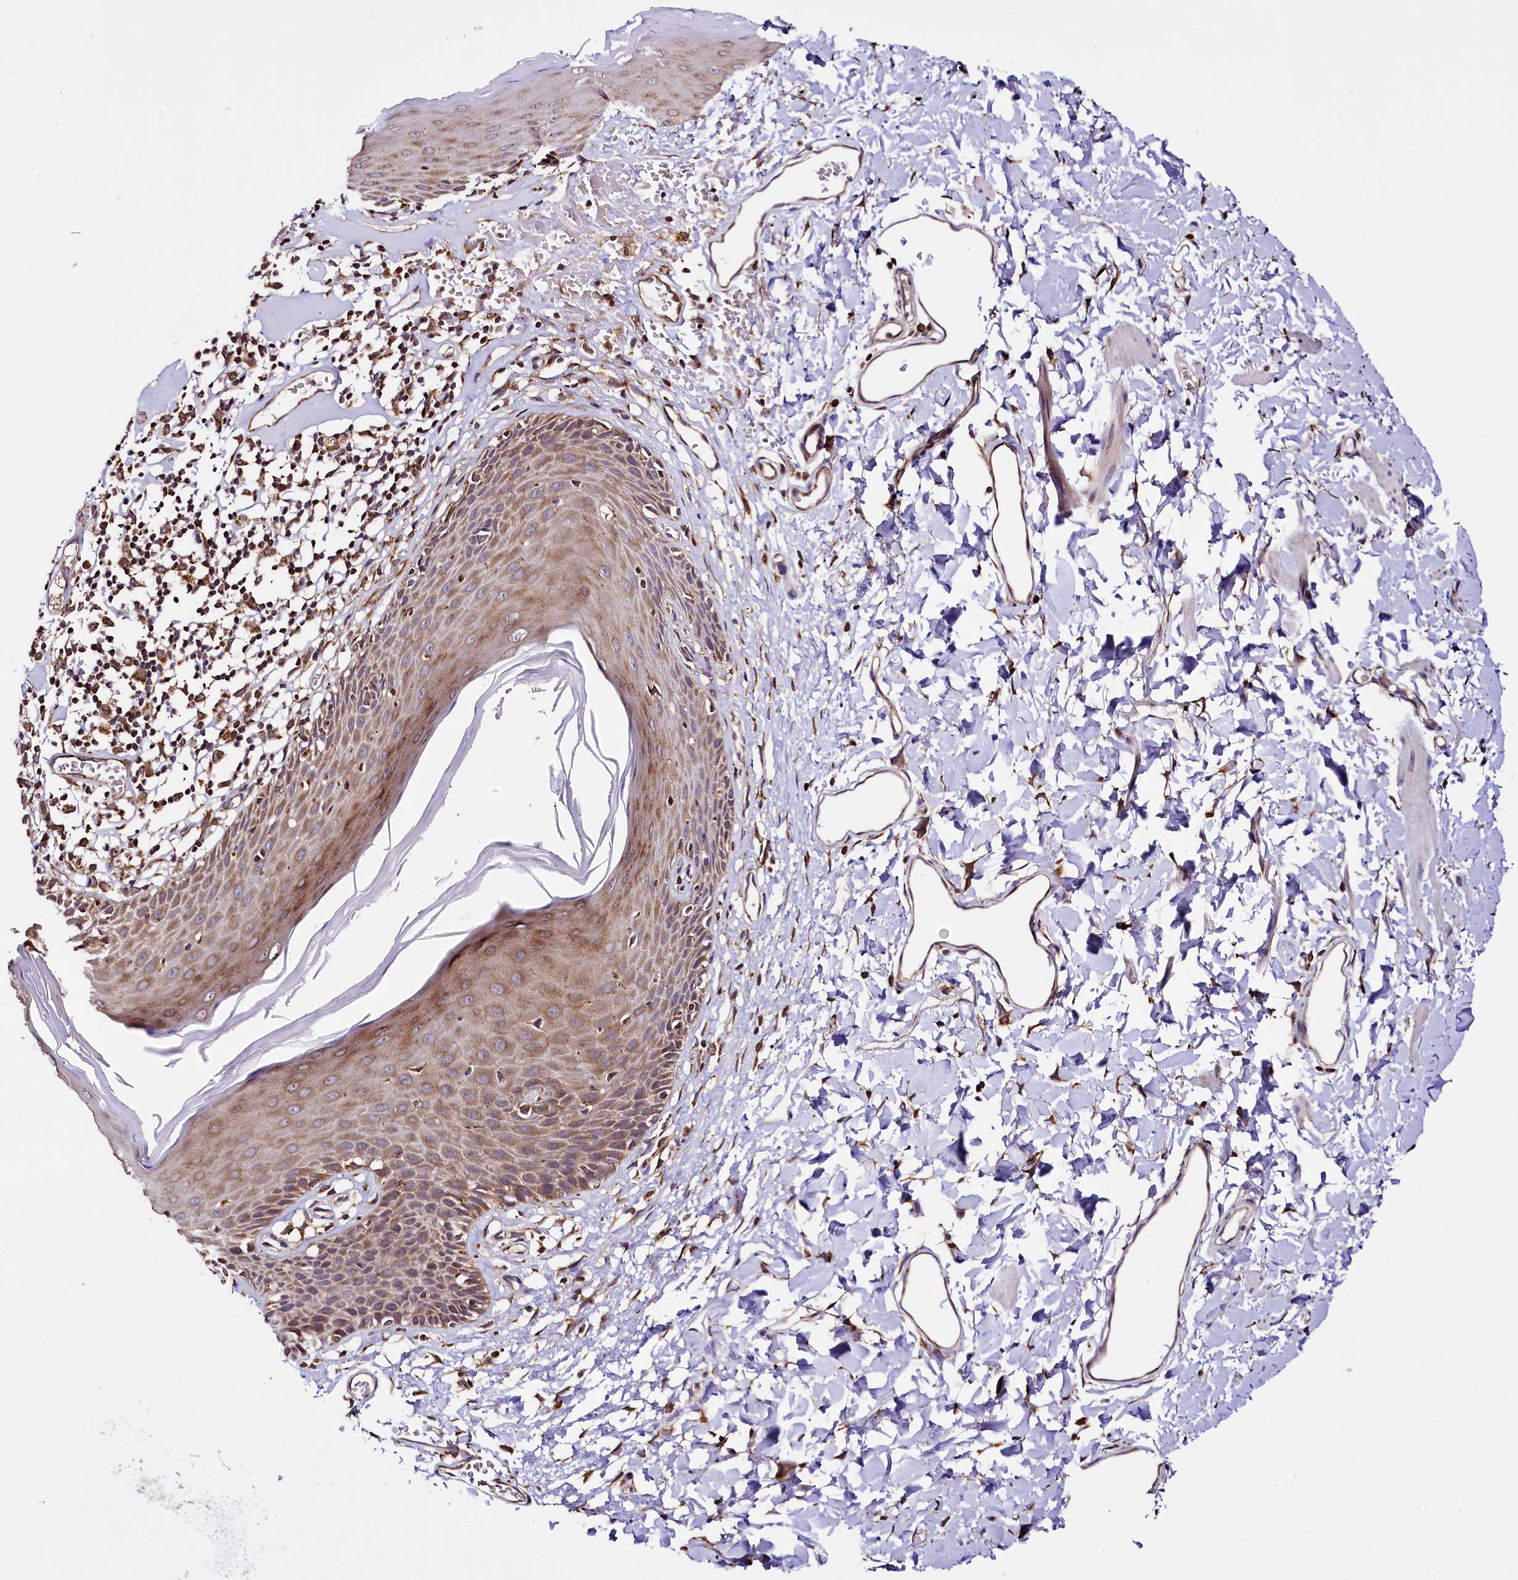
{"staining": {"intensity": "moderate", "quantity": ">75%", "location": "cytoplasmic/membranous"}, "tissue": "skin", "cell_type": "Epidermal cells", "image_type": "normal", "snomed": [{"axis": "morphology", "description": "Normal tissue, NOS"}, {"axis": "topography", "description": "Vulva"}], "caption": "Protein staining shows moderate cytoplasmic/membranous expression in approximately >75% of epidermal cells in benign skin. Nuclei are stained in blue.", "gene": "UFM1", "patient": {"sex": "female", "age": 68}}